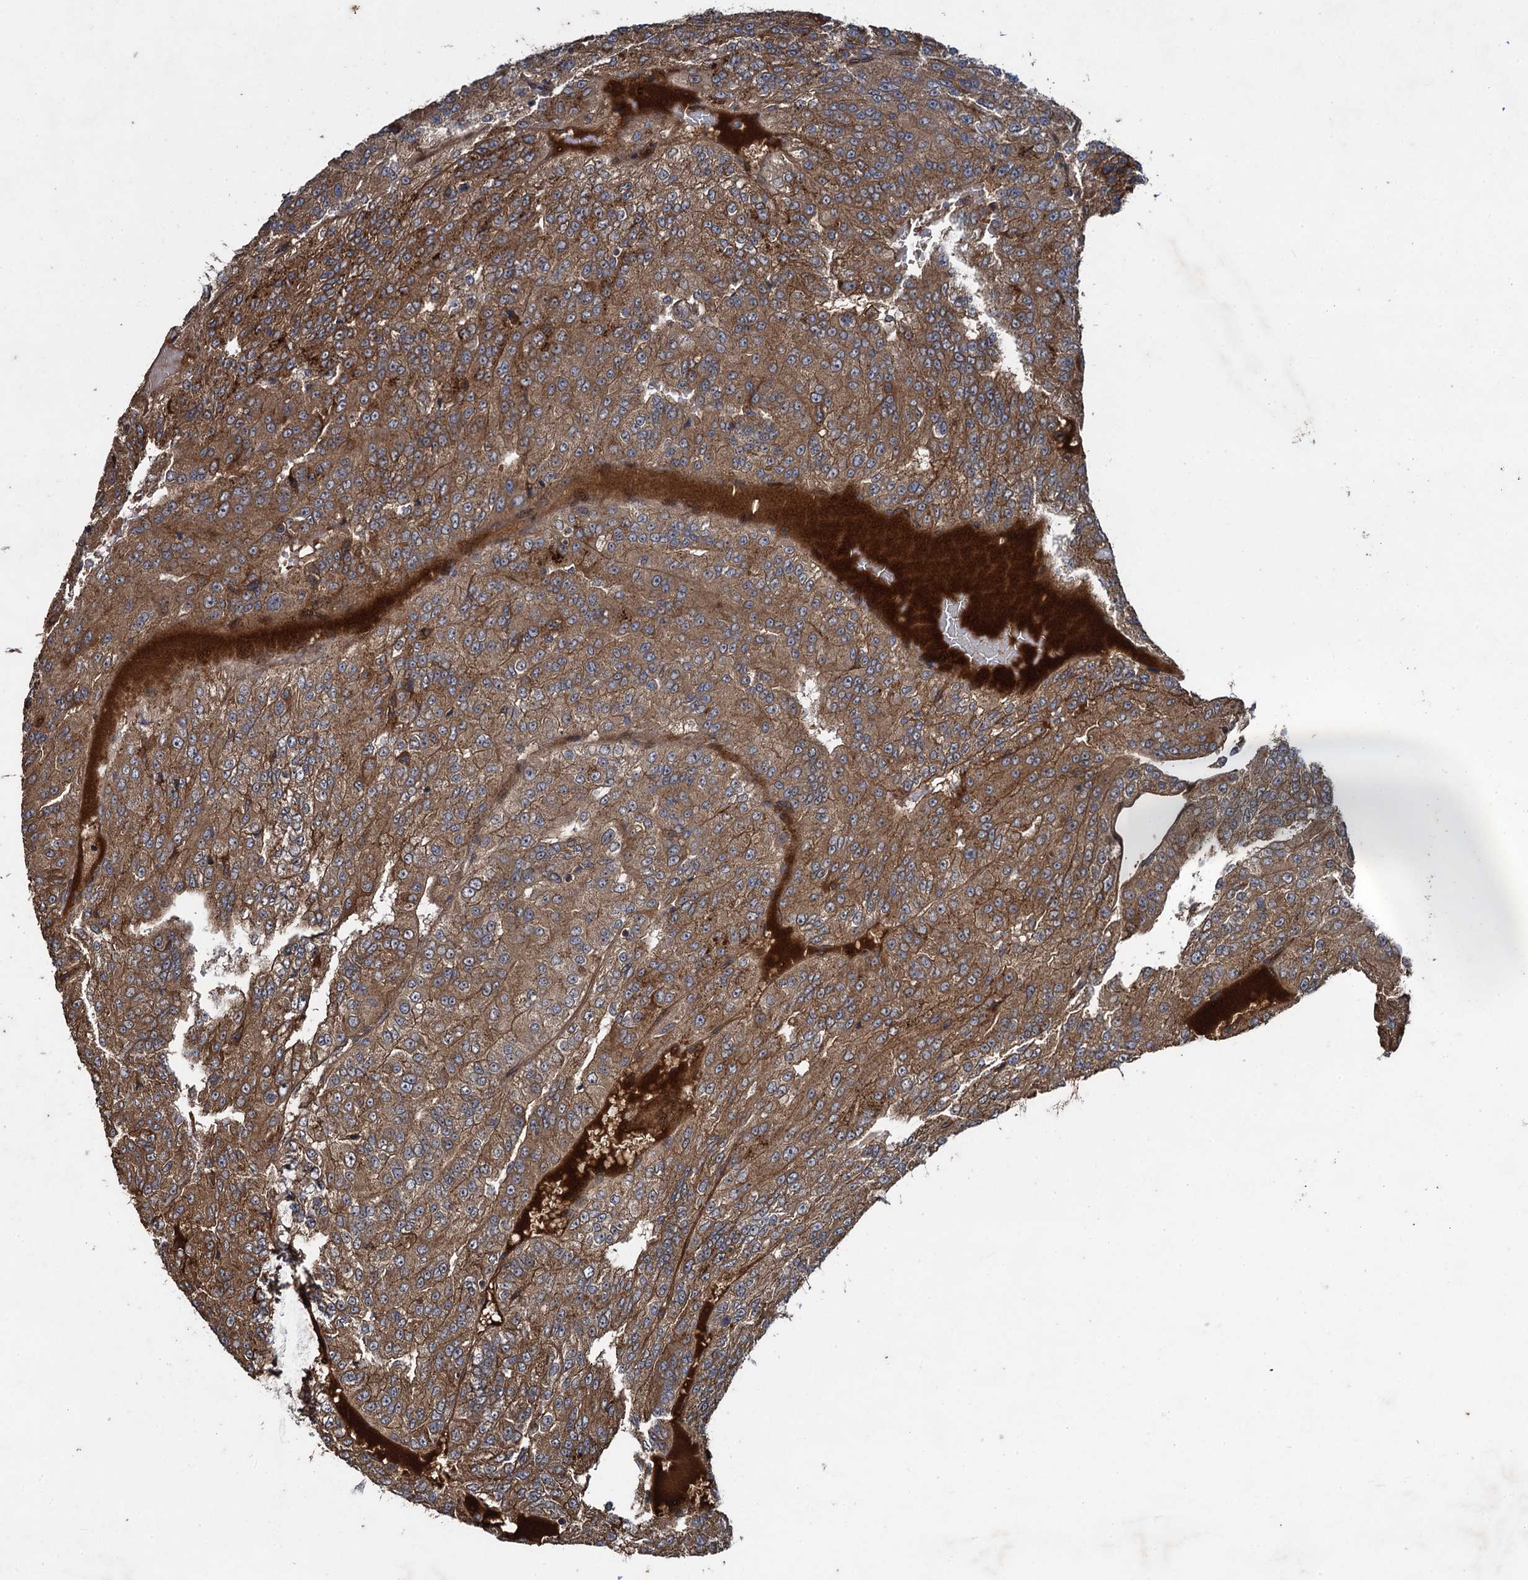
{"staining": {"intensity": "moderate", "quantity": ">75%", "location": "cytoplasmic/membranous"}, "tissue": "renal cancer", "cell_type": "Tumor cells", "image_type": "cancer", "snomed": [{"axis": "morphology", "description": "Adenocarcinoma, NOS"}, {"axis": "topography", "description": "Kidney"}], "caption": "Immunohistochemistry (IHC) photomicrograph of neoplastic tissue: renal adenocarcinoma stained using immunohistochemistry demonstrates medium levels of moderate protein expression localized specifically in the cytoplasmic/membranous of tumor cells, appearing as a cytoplasmic/membranous brown color.", "gene": "RHOBTB1", "patient": {"sex": "female", "age": 63}}